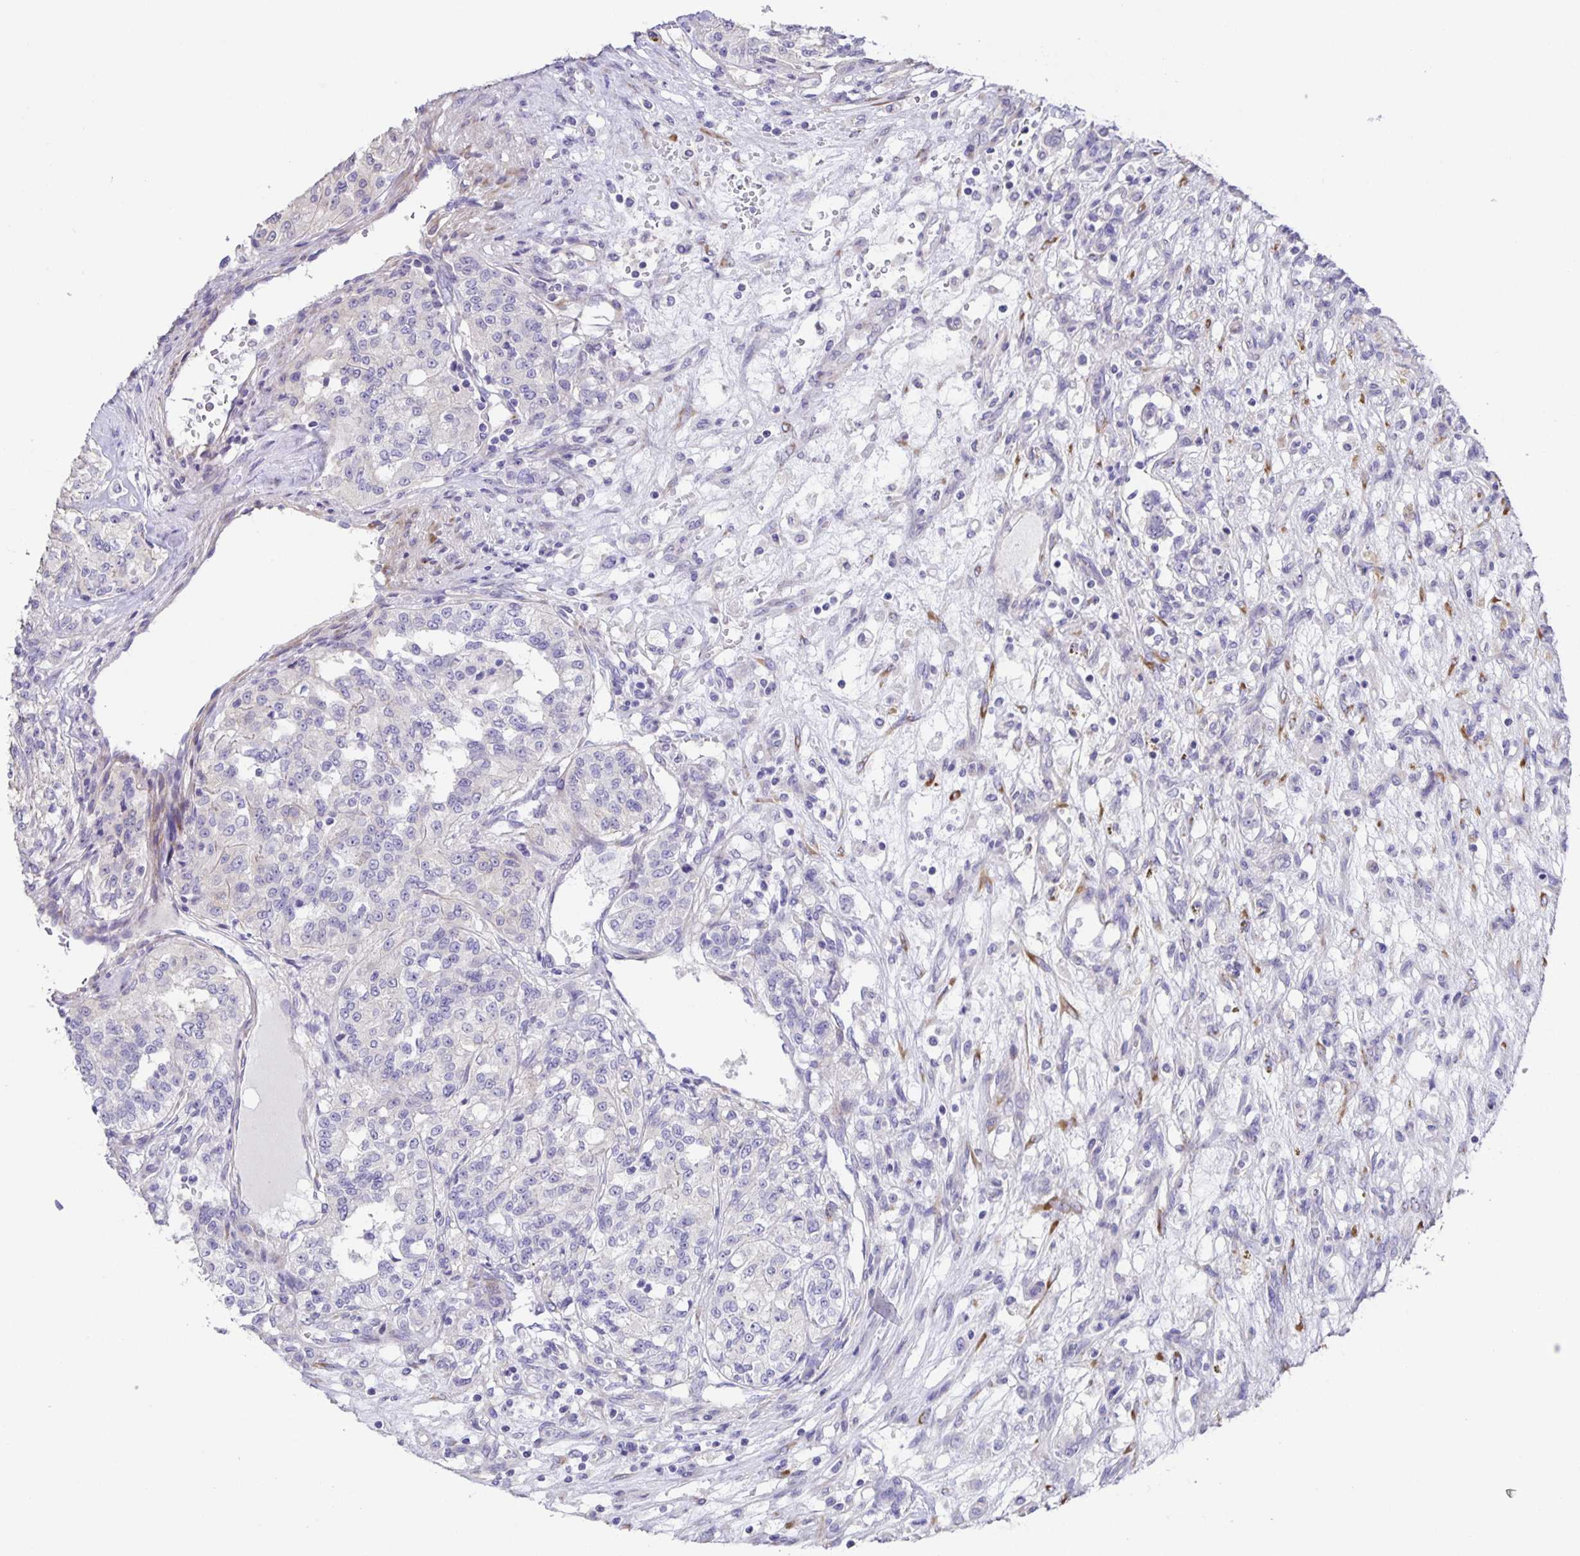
{"staining": {"intensity": "negative", "quantity": "none", "location": "none"}, "tissue": "renal cancer", "cell_type": "Tumor cells", "image_type": "cancer", "snomed": [{"axis": "morphology", "description": "Adenocarcinoma, NOS"}, {"axis": "topography", "description": "Kidney"}], "caption": "Tumor cells are negative for brown protein staining in renal cancer.", "gene": "PRR36", "patient": {"sex": "female", "age": 63}}